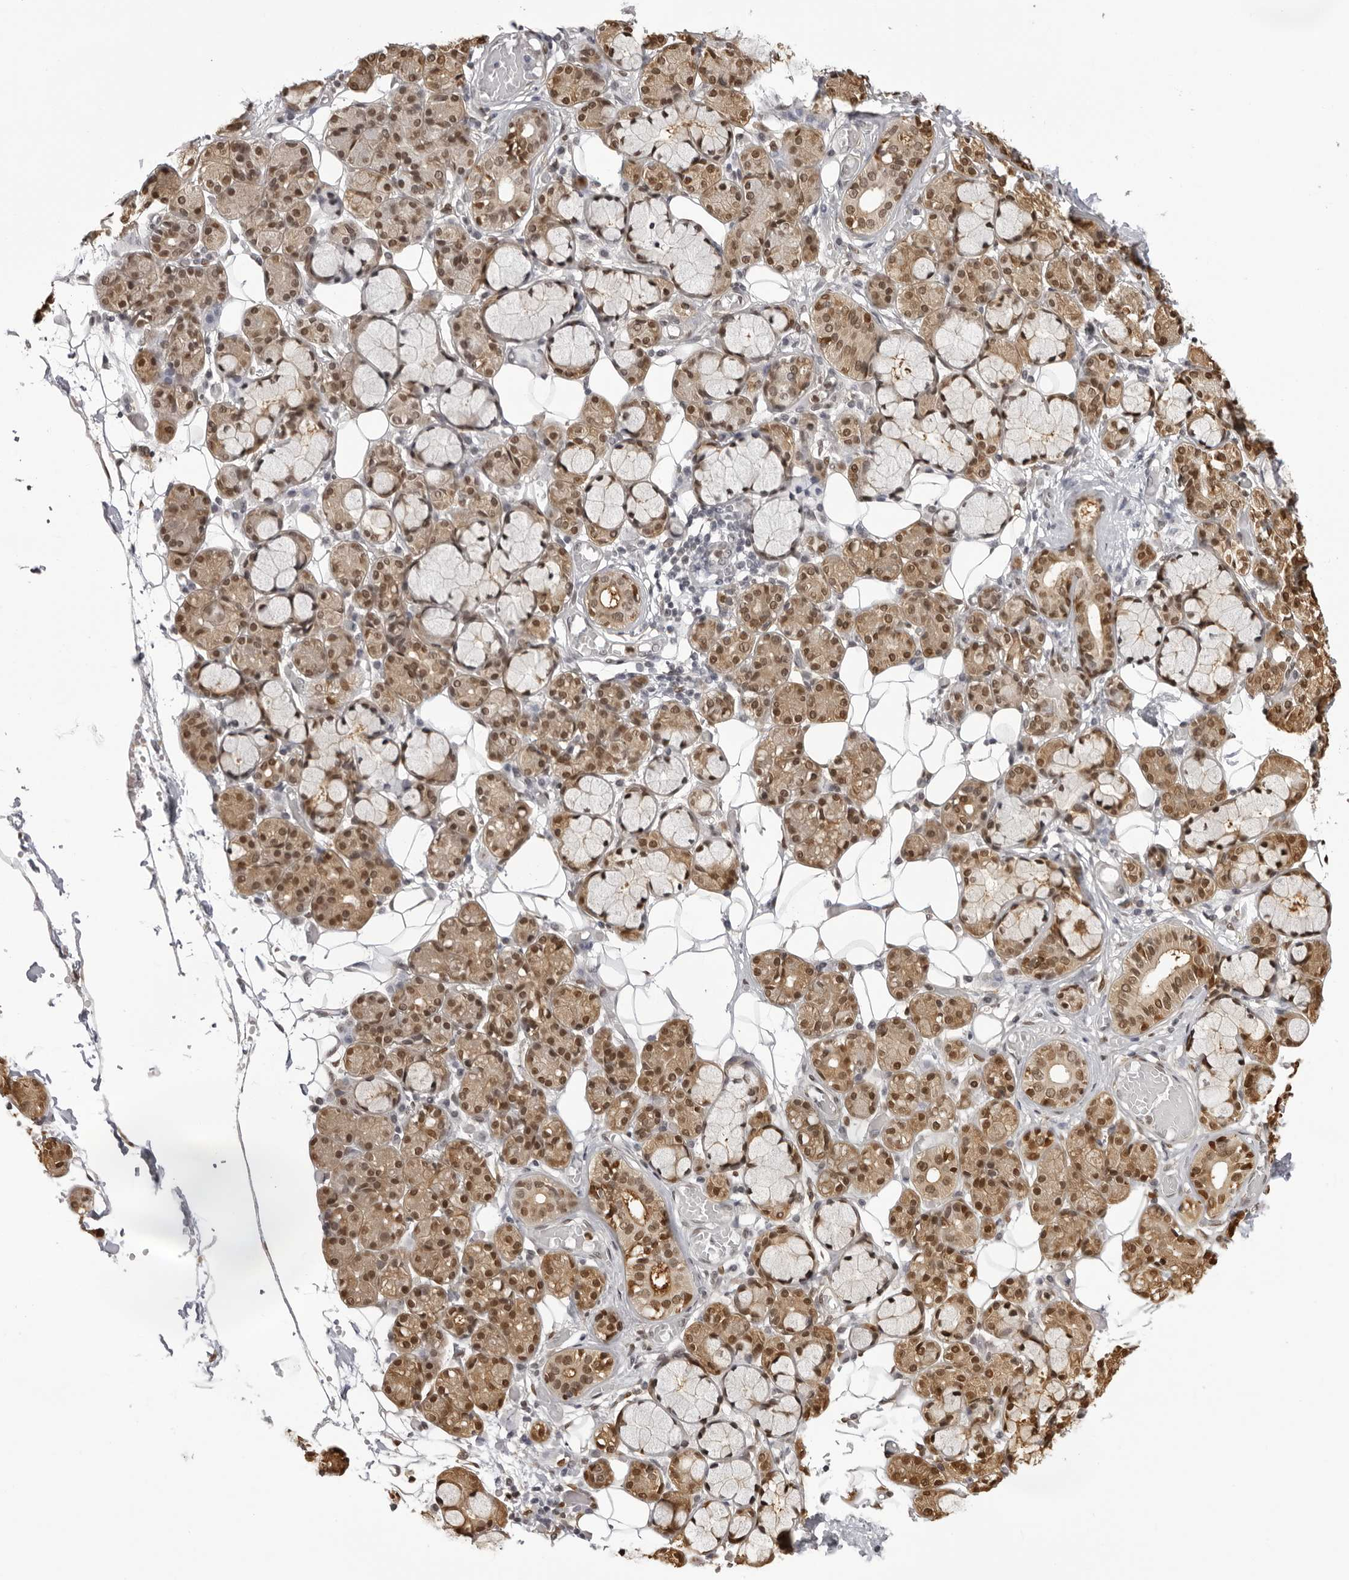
{"staining": {"intensity": "strong", "quantity": ">75%", "location": "cytoplasmic/membranous,nuclear"}, "tissue": "salivary gland", "cell_type": "Glandular cells", "image_type": "normal", "snomed": [{"axis": "morphology", "description": "Normal tissue, NOS"}, {"axis": "topography", "description": "Salivary gland"}], "caption": "Brown immunohistochemical staining in unremarkable human salivary gland reveals strong cytoplasmic/membranous,nuclear staining in about >75% of glandular cells.", "gene": "HSPA4", "patient": {"sex": "male", "age": 63}}